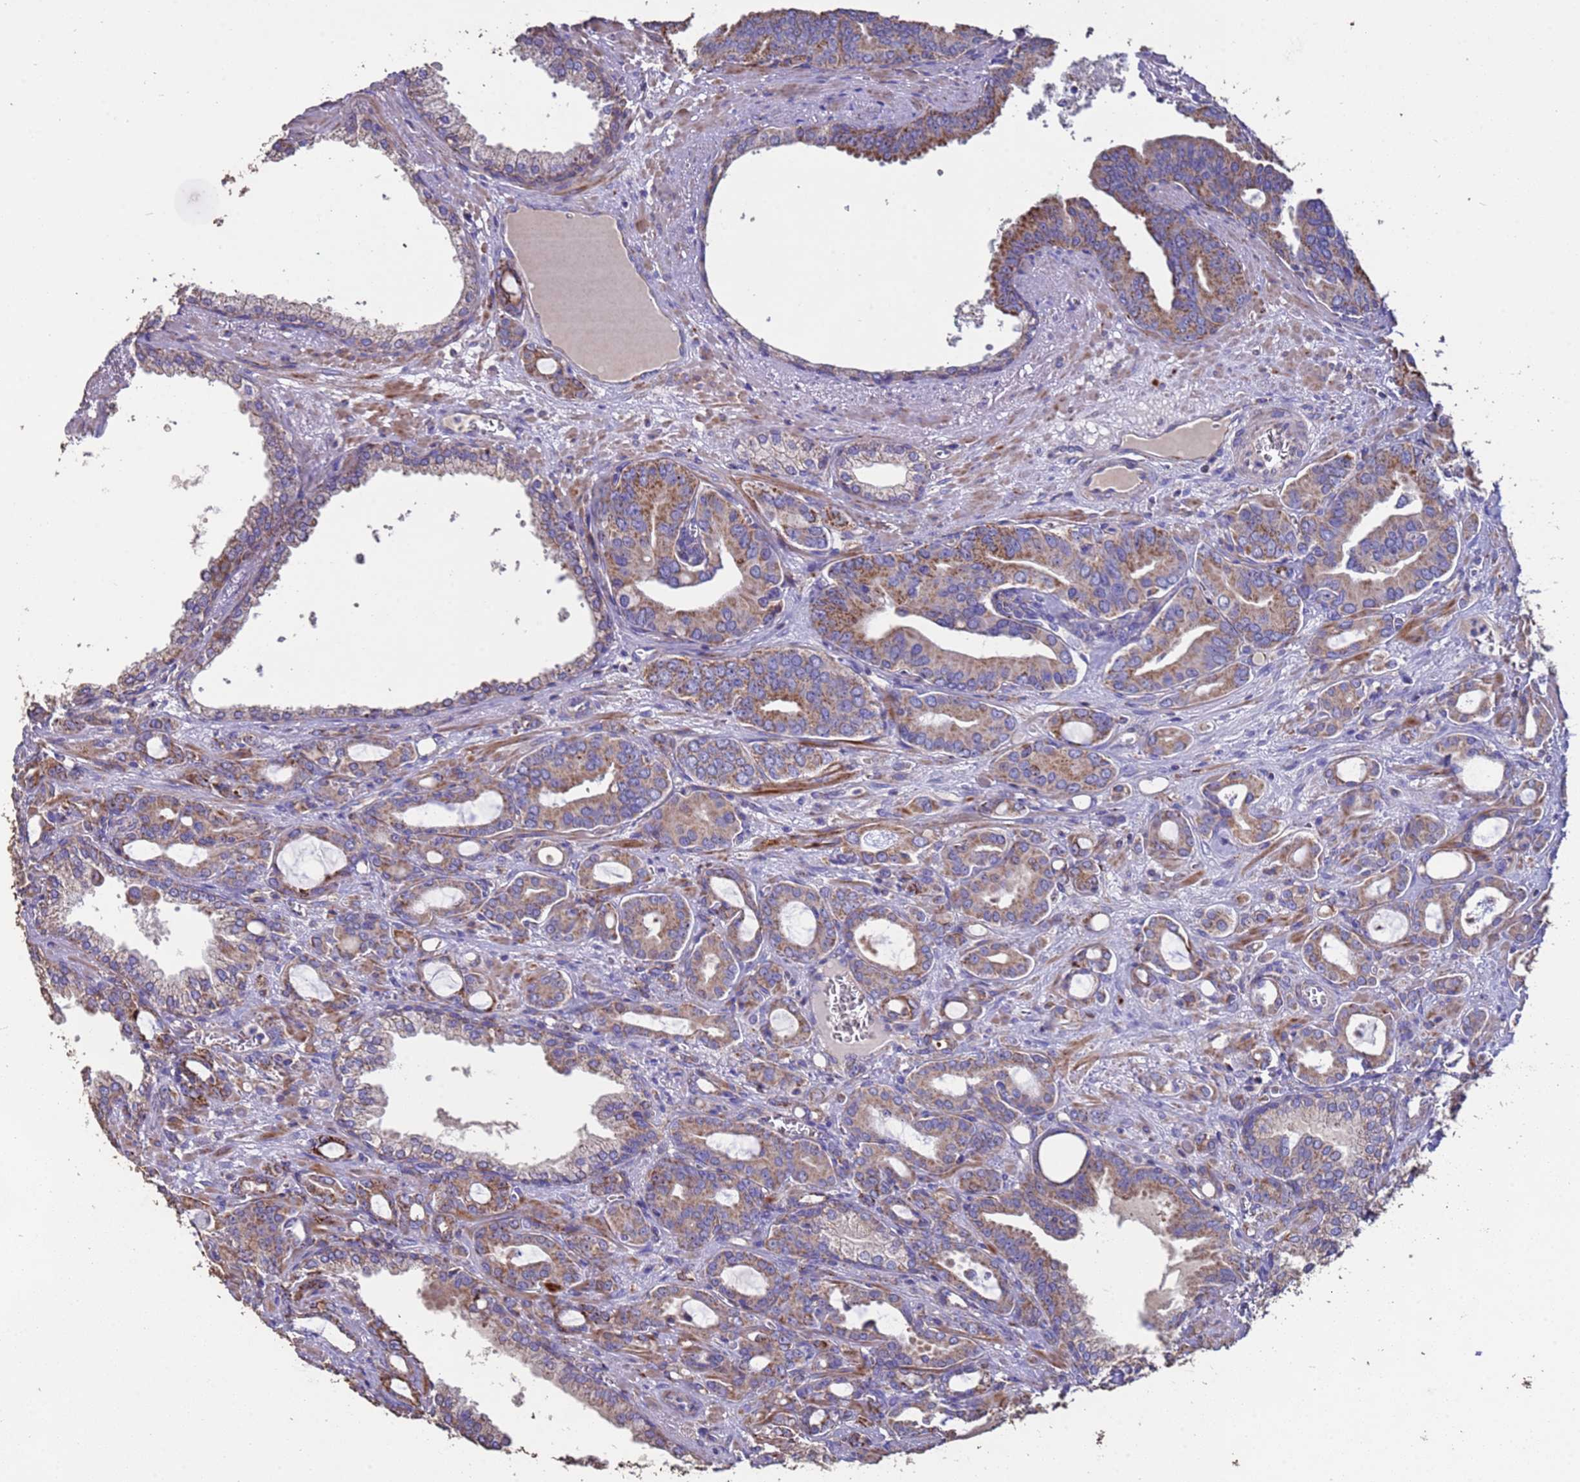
{"staining": {"intensity": "moderate", "quantity": "25%-75%", "location": "cytoplasmic/membranous"}, "tissue": "prostate cancer", "cell_type": "Tumor cells", "image_type": "cancer", "snomed": [{"axis": "morphology", "description": "Adenocarcinoma, High grade"}, {"axis": "topography", "description": "Prostate"}], "caption": "Prostate cancer tissue shows moderate cytoplasmic/membranous expression in about 25%-75% of tumor cells (DAB (3,3'-diaminobenzidine) IHC, brown staining for protein, blue staining for nuclei).", "gene": "ZNFX1", "patient": {"sex": "male", "age": 72}}